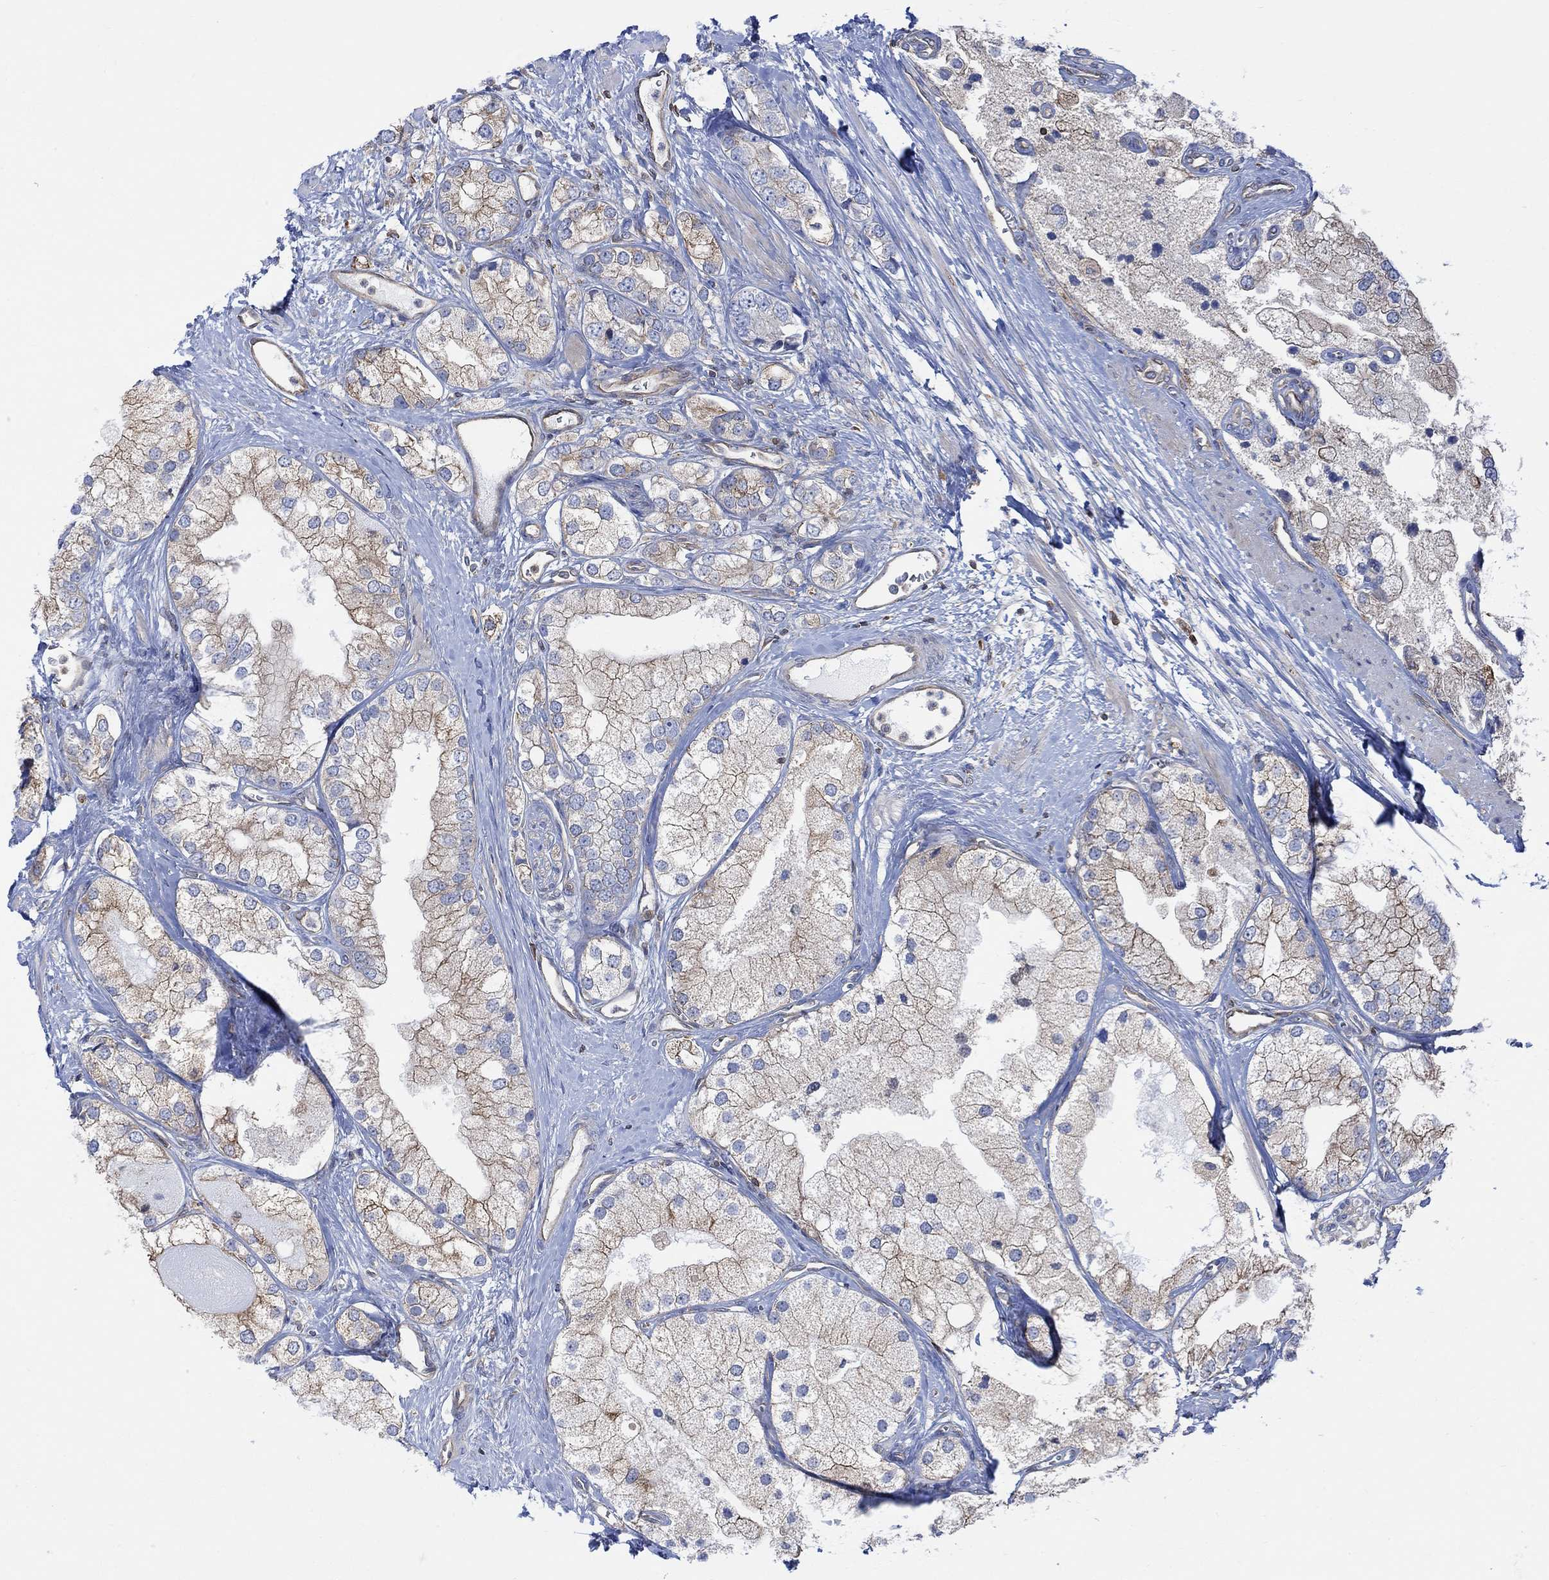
{"staining": {"intensity": "moderate", "quantity": "25%-75%", "location": "cytoplasmic/membranous"}, "tissue": "prostate cancer", "cell_type": "Tumor cells", "image_type": "cancer", "snomed": [{"axis": "morphology", "description": "Adenocarcinoma, NOS"}, {"axis": "topography", "description": "Prostate and seminal vesicle, NOS"}, {"axis": "topography", "description": "Prostate"}], "caption": "Tumor cells display moderate cytoplasmic/membranous expression in about 25%-75% of cells in prostate cancer (adenocarcinoma).", "gene": "GBP5", "patient": {"sex": "male", "age": 79}}